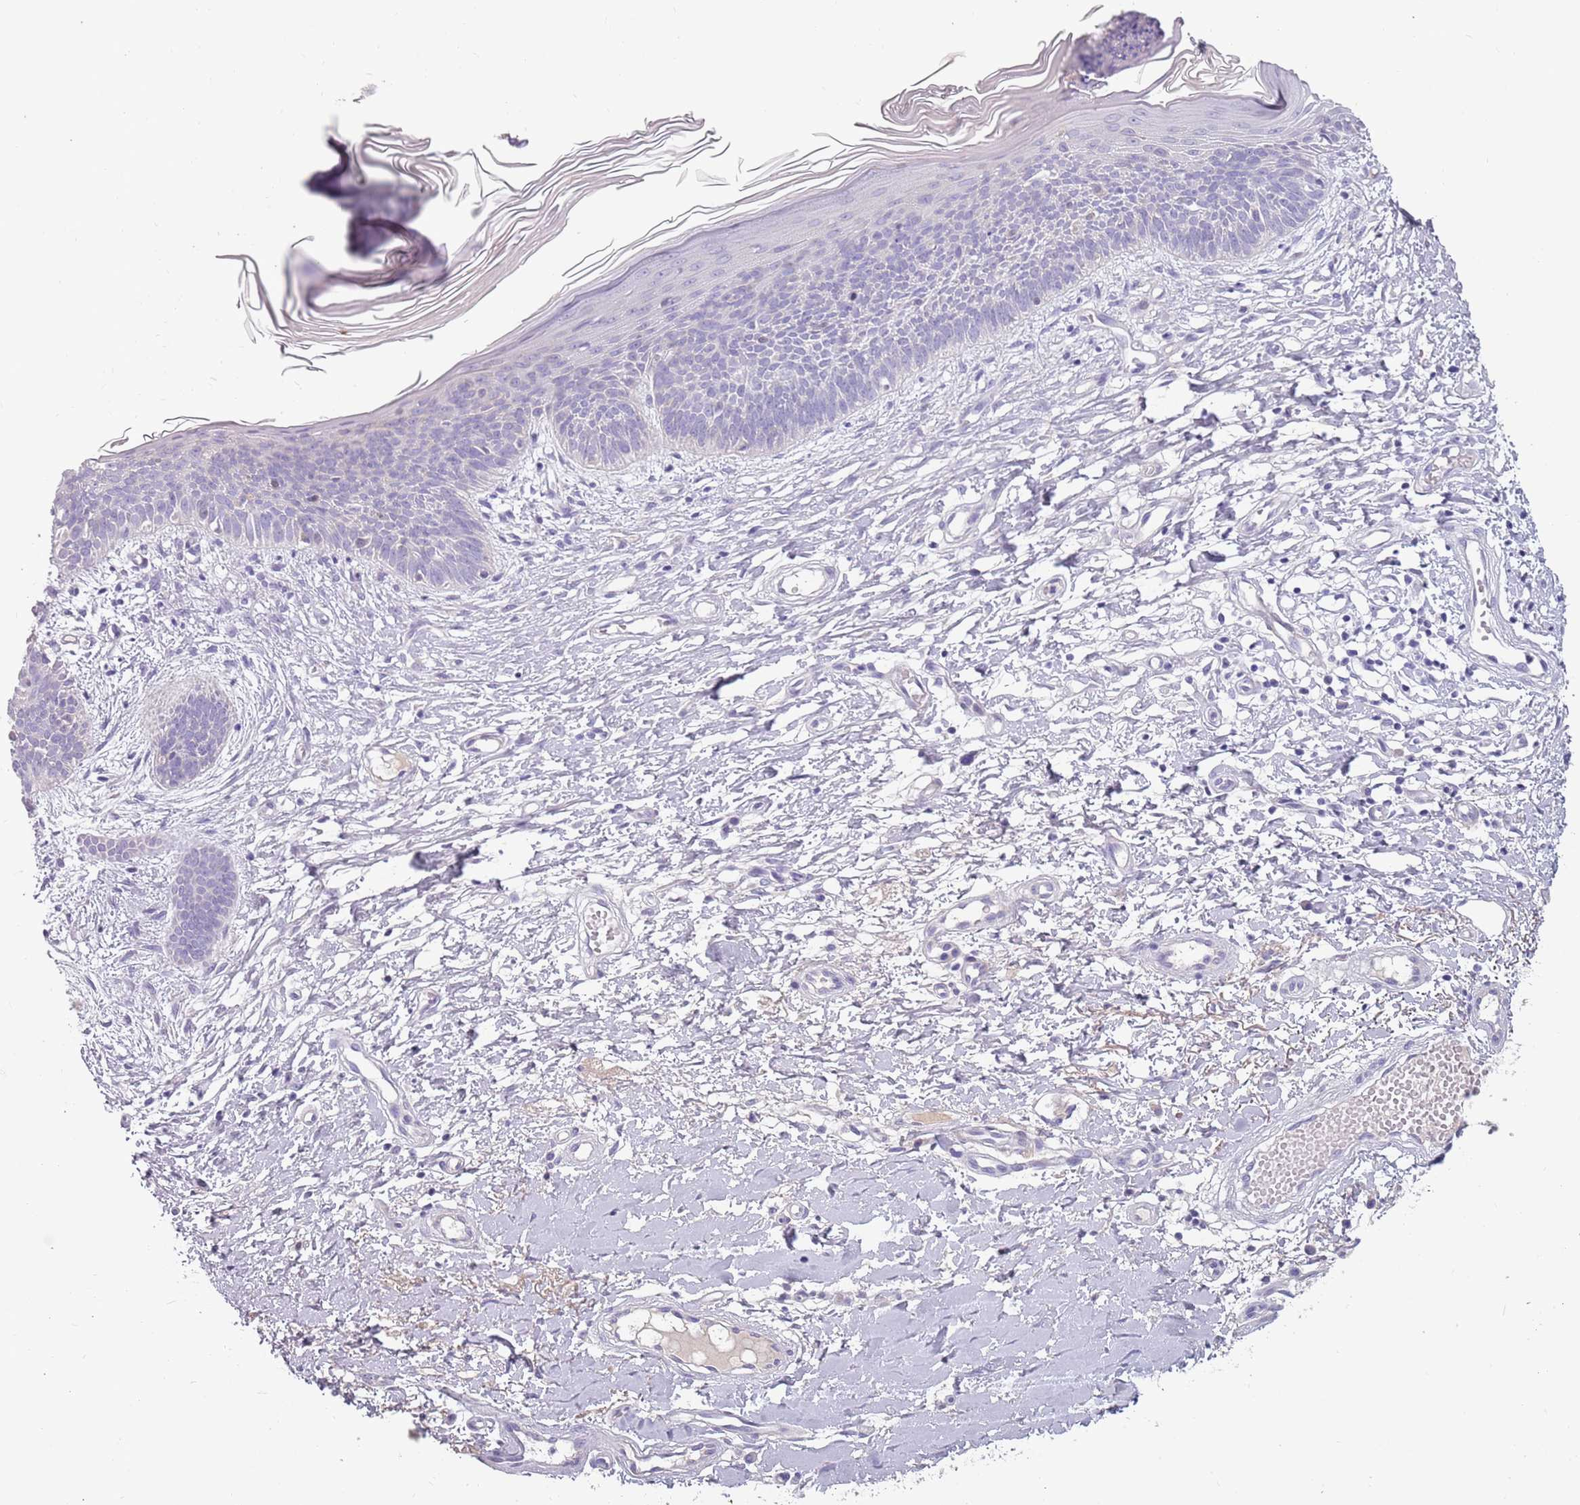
{"staining": {"intensity": "negative", "quantity": "none", "location": "none"}, "tissue": "skin cancer", "cell_type": "Tumor cells", "image_type": "cancer", "snomed": [{"axis": "morphology", "description": "Basal cell carcinoma"}, {"axis": "topography", "description": "Skin"}], "caption": "Tumor cells show no significant positivity in basal cell carcinoma (skin).", "gene": "TNFRSF6B", "patient": {"sex": "male", "age": 78}}